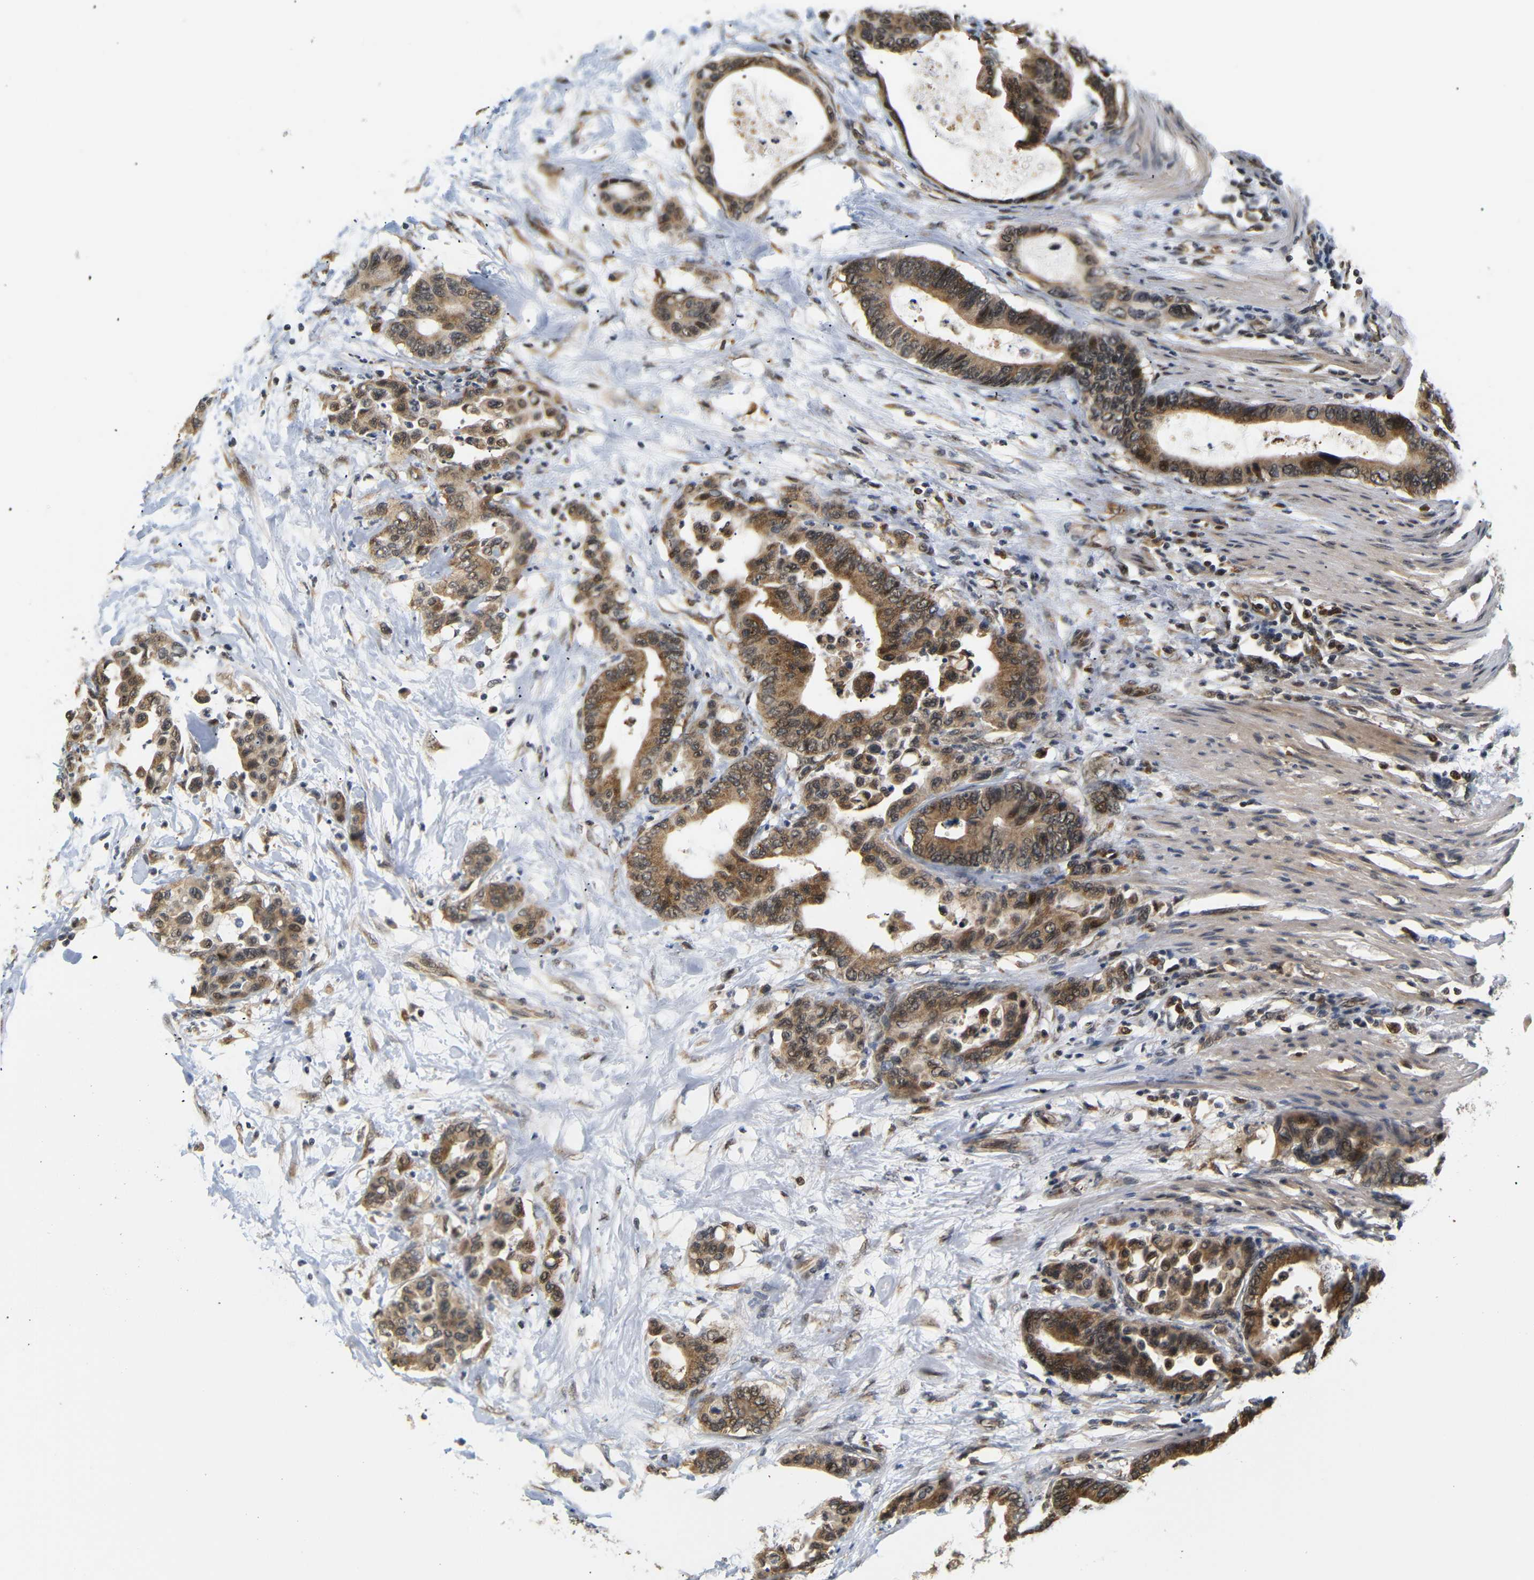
{"staining": {"intensity": "moderate", "quantity": ">75%", "location": "cytoplasmic/membranous,nuclear"}, "tissue": "colorectal cancer", "cell_type": "Tumor cells", "image_type": "cancer", "snomed": [{"axis": "morphology", "description": "Normal tissue, NOS"}, {"axis": "morphology", "description": "Adenocarcinoma, NOS"}, {"axis": "topography", "description": "Colon"}], "caption": "Protein staining of colorectal adenocarcinoma tissue demonstrates moderate cytoplasmic/membranous and nuclear staining in about >75% of tumor cells. The staining is performed using DAB brown chromogen to label protein expression. The nuclei are counter-stained blue using hematoxylin.", "gene": "GJA5", "patient": {"sex": "male", "age": 82}}